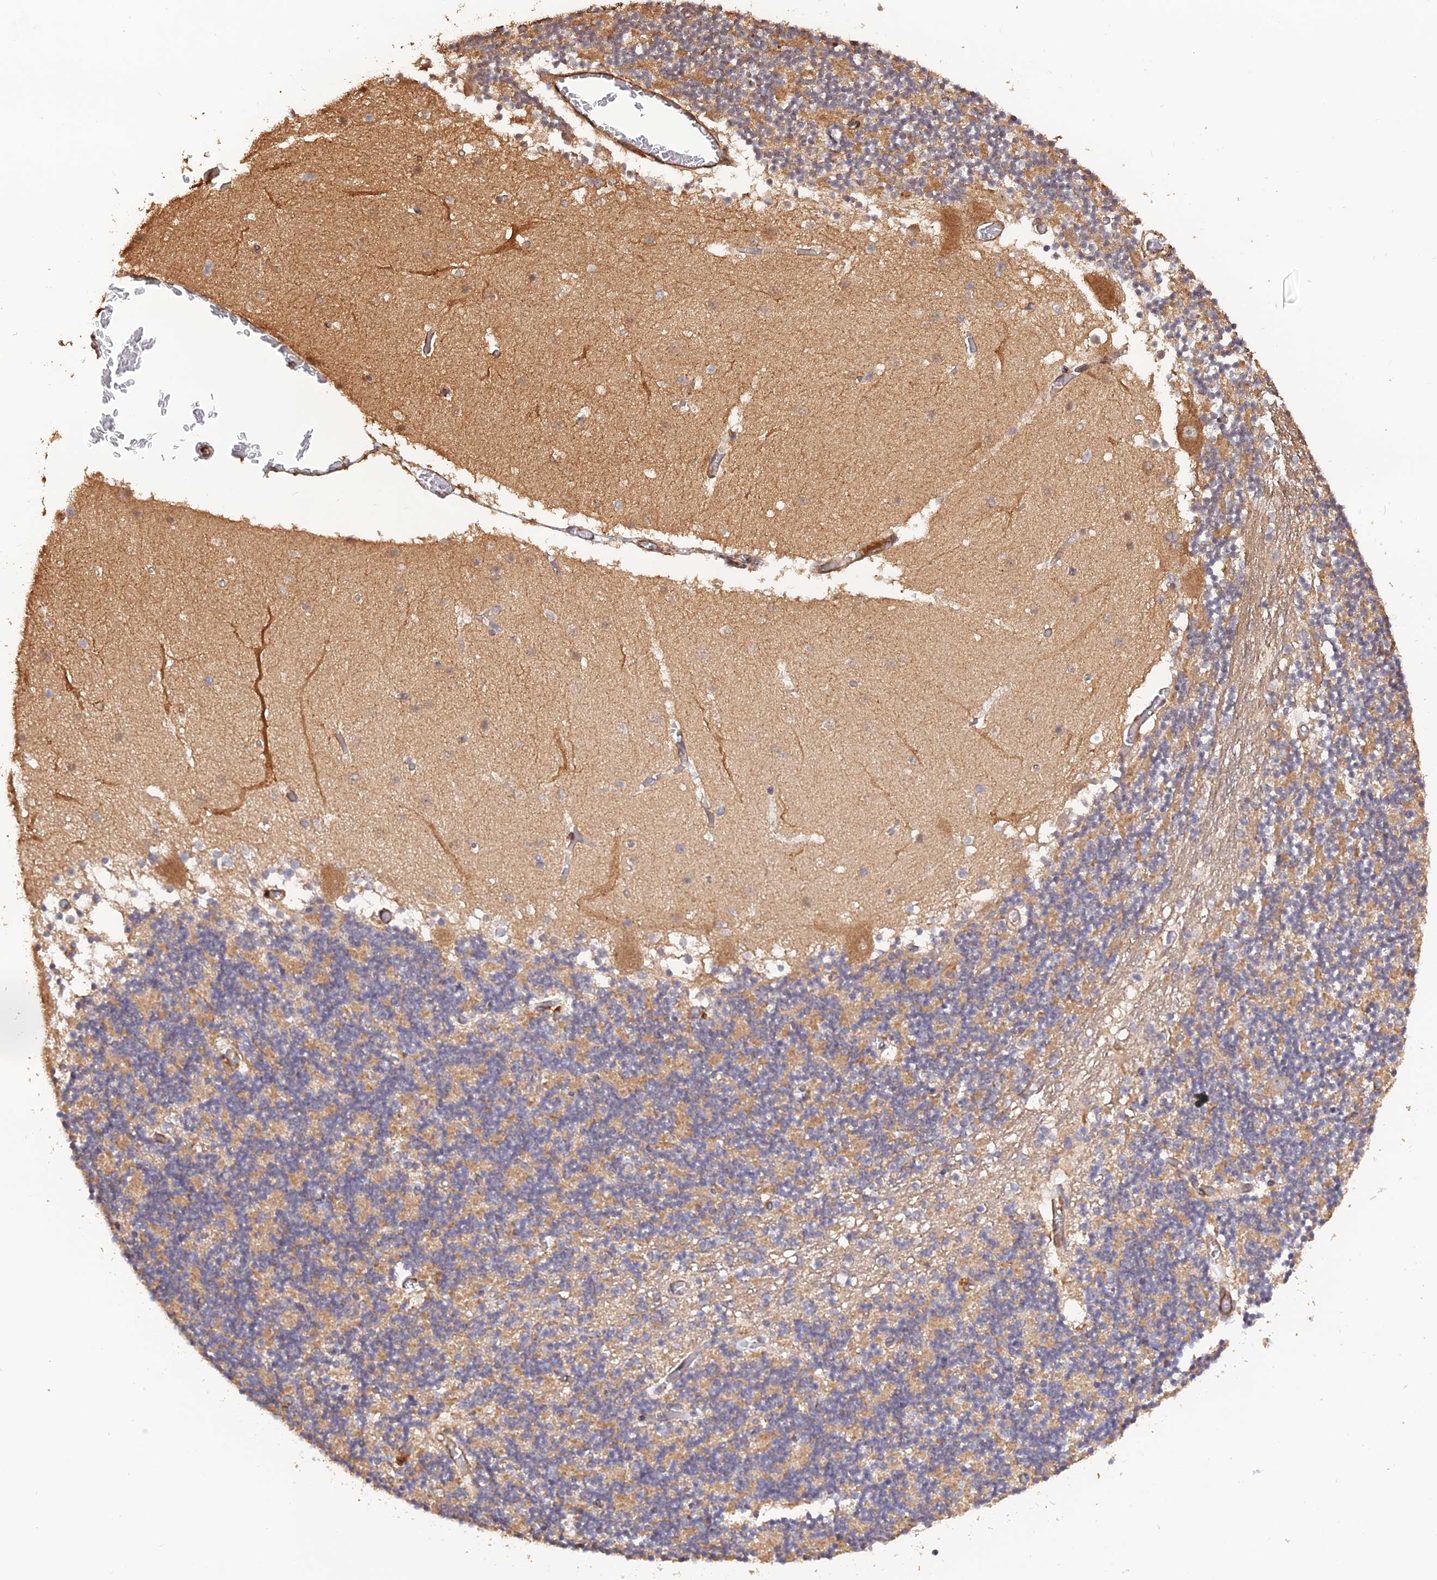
{"staining": {"intensity": "weak", "quantity": "<25%", "location": "cytoplasmic/membranous"}, "tissue": "cerebellum", "cell_type": "Cells in granular layer", "image_type": "normal", "snomed": [{"axis": "morphology", "description": "Normal tissue, NOS"}, {"axis": "topography", "description": "Cerebellum"}], "caption": "Photomicrograph shows no significant protein expression in cells in granular layer of benign cerebellum. The staining was performed using DAB (3,3'-diaminobenzidine) to visualize the protein expression in brown, while the nuclei were stained in blue with hematoxylin (Magnification: 20x).", "gene": "CREBL2", "patient": {"sex": "female", "age": 28}}